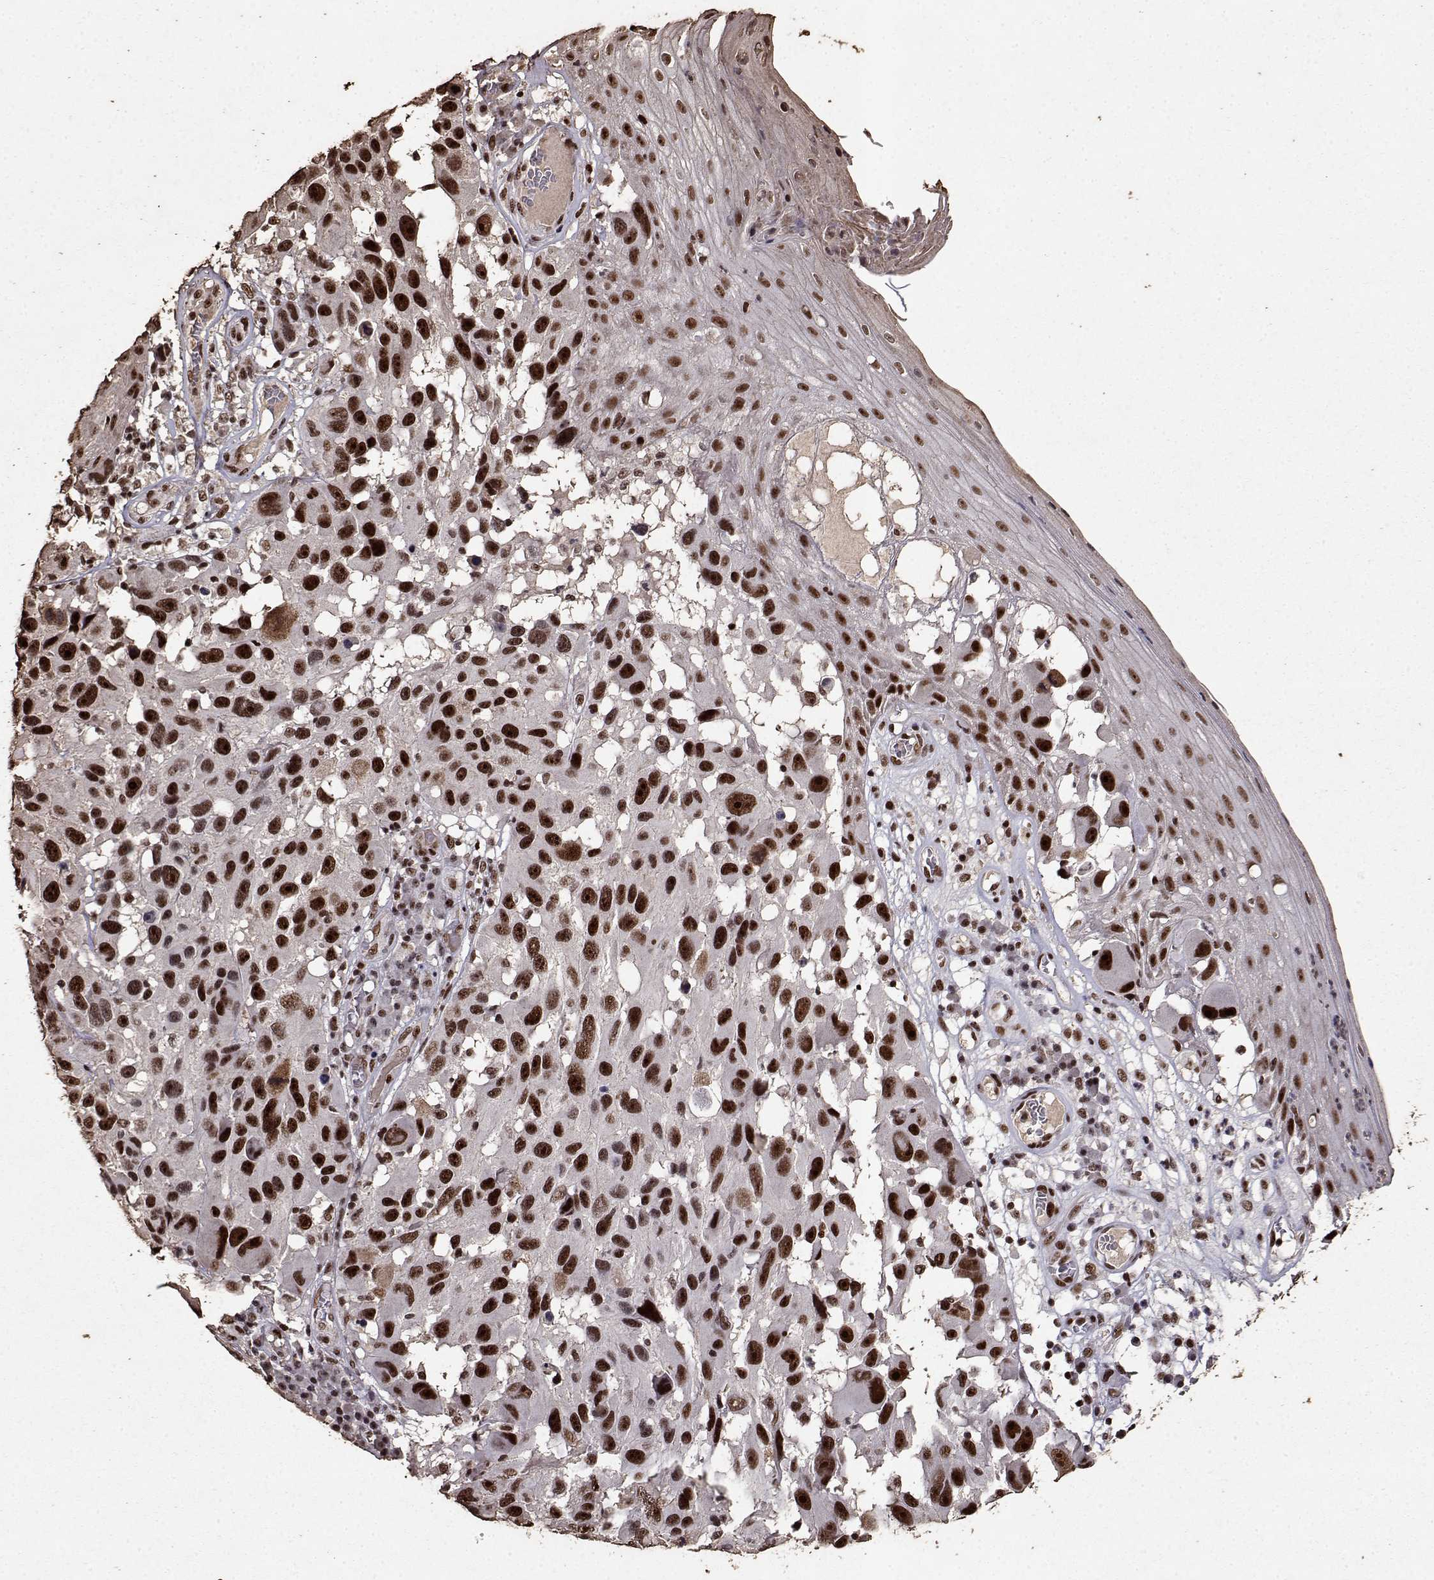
{"staining": {"intensity": "strong", "quantity": ">75%", "location": "nuclear"}, "tissue": "melanoma", "cell_type": "Tumor cells", "image_type": "cancer", "snomed": [{"axis": "morphology", "description": "Malignant melanoma, NOS"}, {"axis": "topography", "description": "Skin"}], "caption": "Melanoma stained with a protein marker exhibits strong staining in tumor cells.", "gene": "TOE1", "patient": {"sex": "male", "age": 53}}